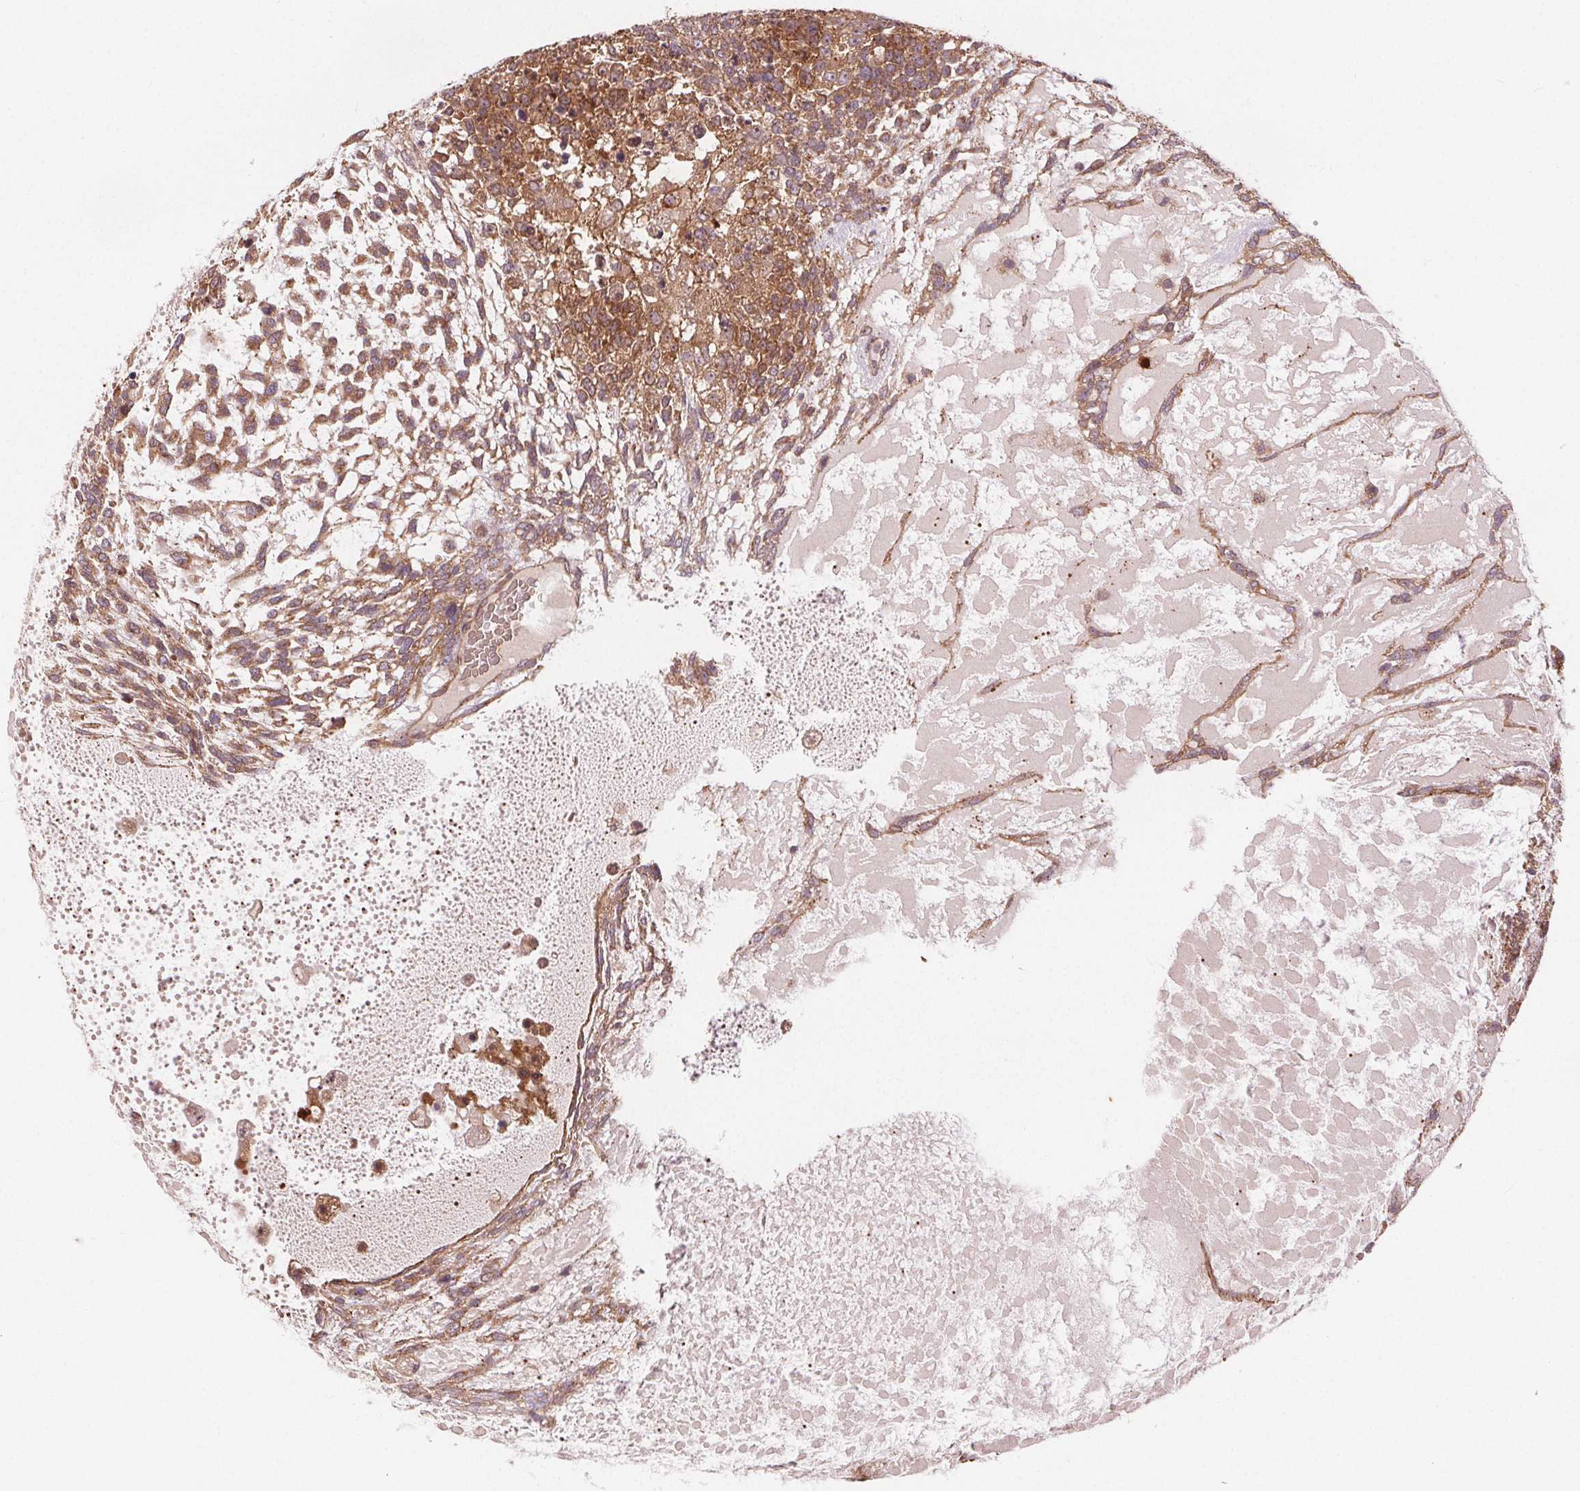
{"staining": {"intensity": "moderate", "quantity": ">75%", "location": "cytoplasmic/membranous"}, "tissue": "testis cancer", "cell_type": "Tumor cells", "image_type": "cancer", "snomed": [{"axis": "morphology", "description": "Carcinoma, Embryonal, NOS"}, {"axis": "topography", "description": "Testis"}], "caption": "This histopathology image exhibits immunohistochemistry staining of testis embryonal carcinoma, with medium moderate cytoplasmic/membranous positivity in approximately >75% of tumor cells.", "gene": "EIF3D", "patient": {"sex": "male", "age": 23}}